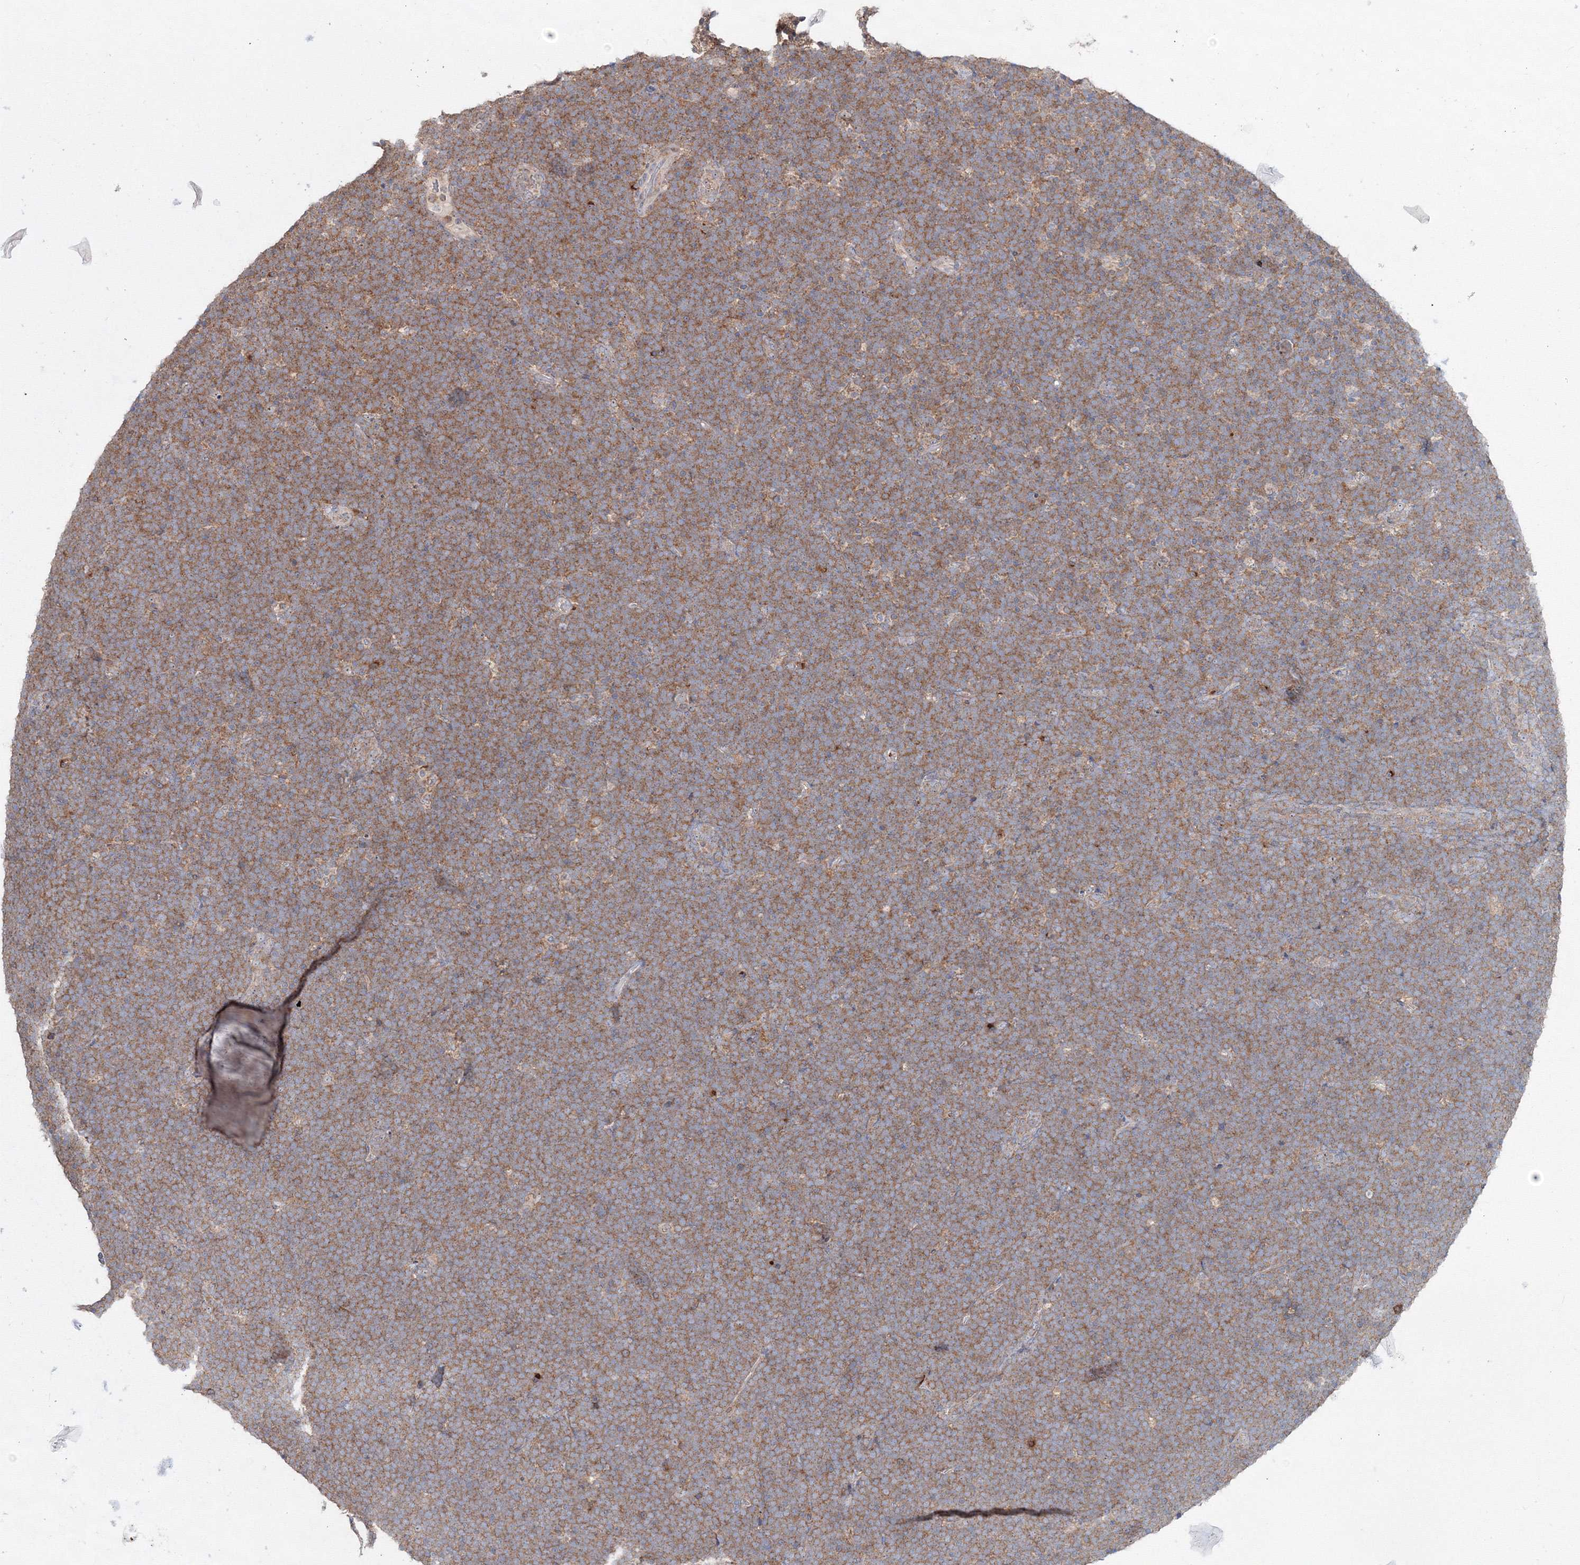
{"staining": {"intensity": "moderate", "quantity": ">75%", "location": "cytoplasmic/membranous"}, "tissue": "lymphoma", "cell_type": "Tumor cells", "image_type": "cancer", "snomed": [{"axis": "morphology", "description": "Malignant lymphoma, non-Hodgkin's type, High grade"}, {"axis": "topography", "description": "Lymph node"}], "caption": "Immunohistochemical staining of lymphoma reveals medium levels of moderate cytoplasmic/membranous staining in approximately >75% of tumor cells. The protein of interest is stained brown, and the nuclei are stained in blue (DAB (3,3'-diaminobenzidine) IHC with brightfield microscopy, high magnification).", "gene": "PEX13", "patient": {"sex": "male", "age": 13}}